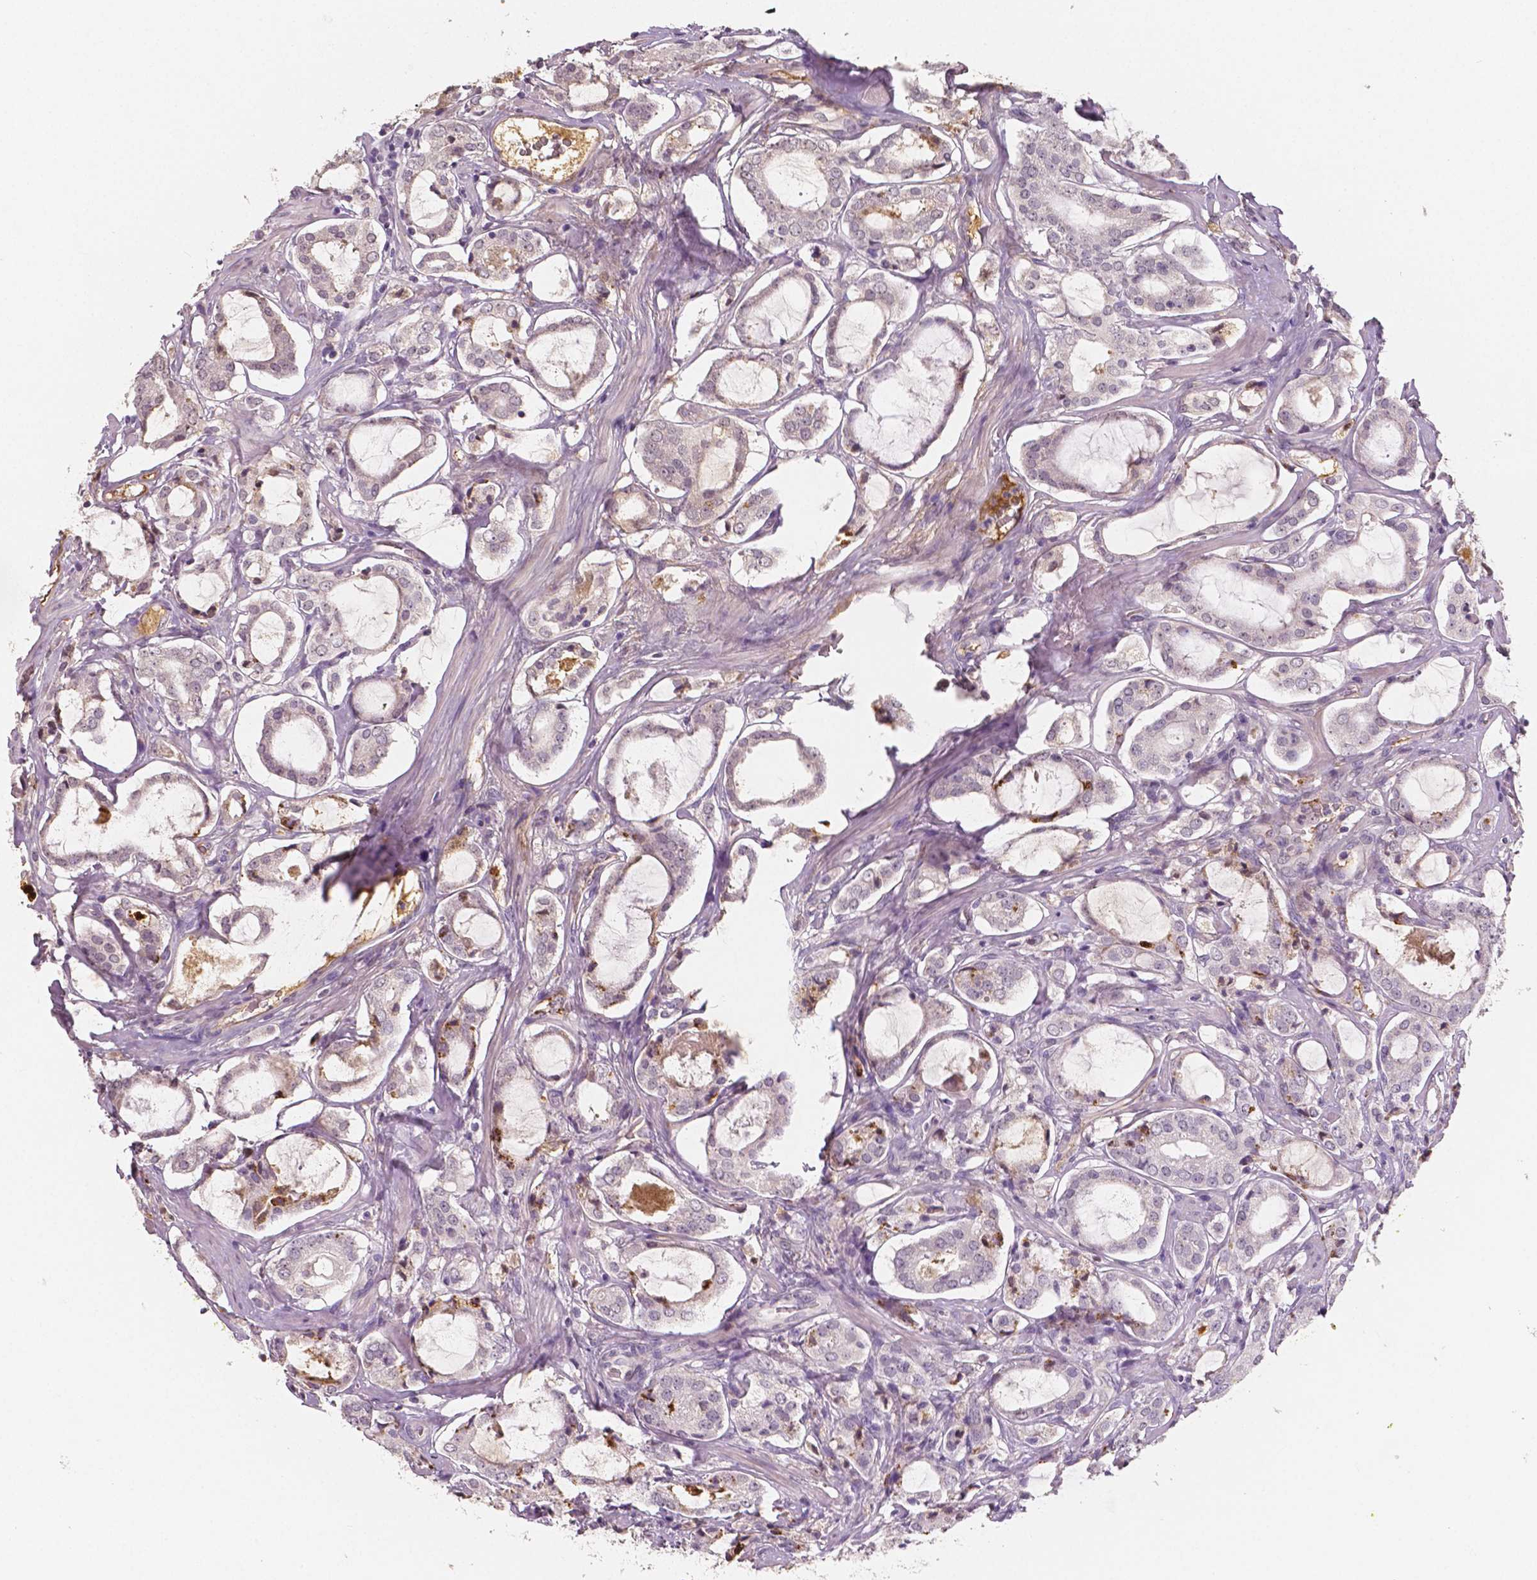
{"staining": {"intensity": "negative", "quantity": "none", "location": "none"}, "tissue": "prostate cancer", "cell_type": "Tumor cells", "image_type": "cancer", "snomed": [{"axis": "morphology", "description": "Adenocarcinoma, NOS"}, {"axis": "topography", "description": "Prostate"}], "caption": "Micrograph shows no significant protein positivity in tumor cells of prostate cancer (adenocarcinoma).", "gene": "APOA4", "patient": {"sex": "male", "age": 66}}